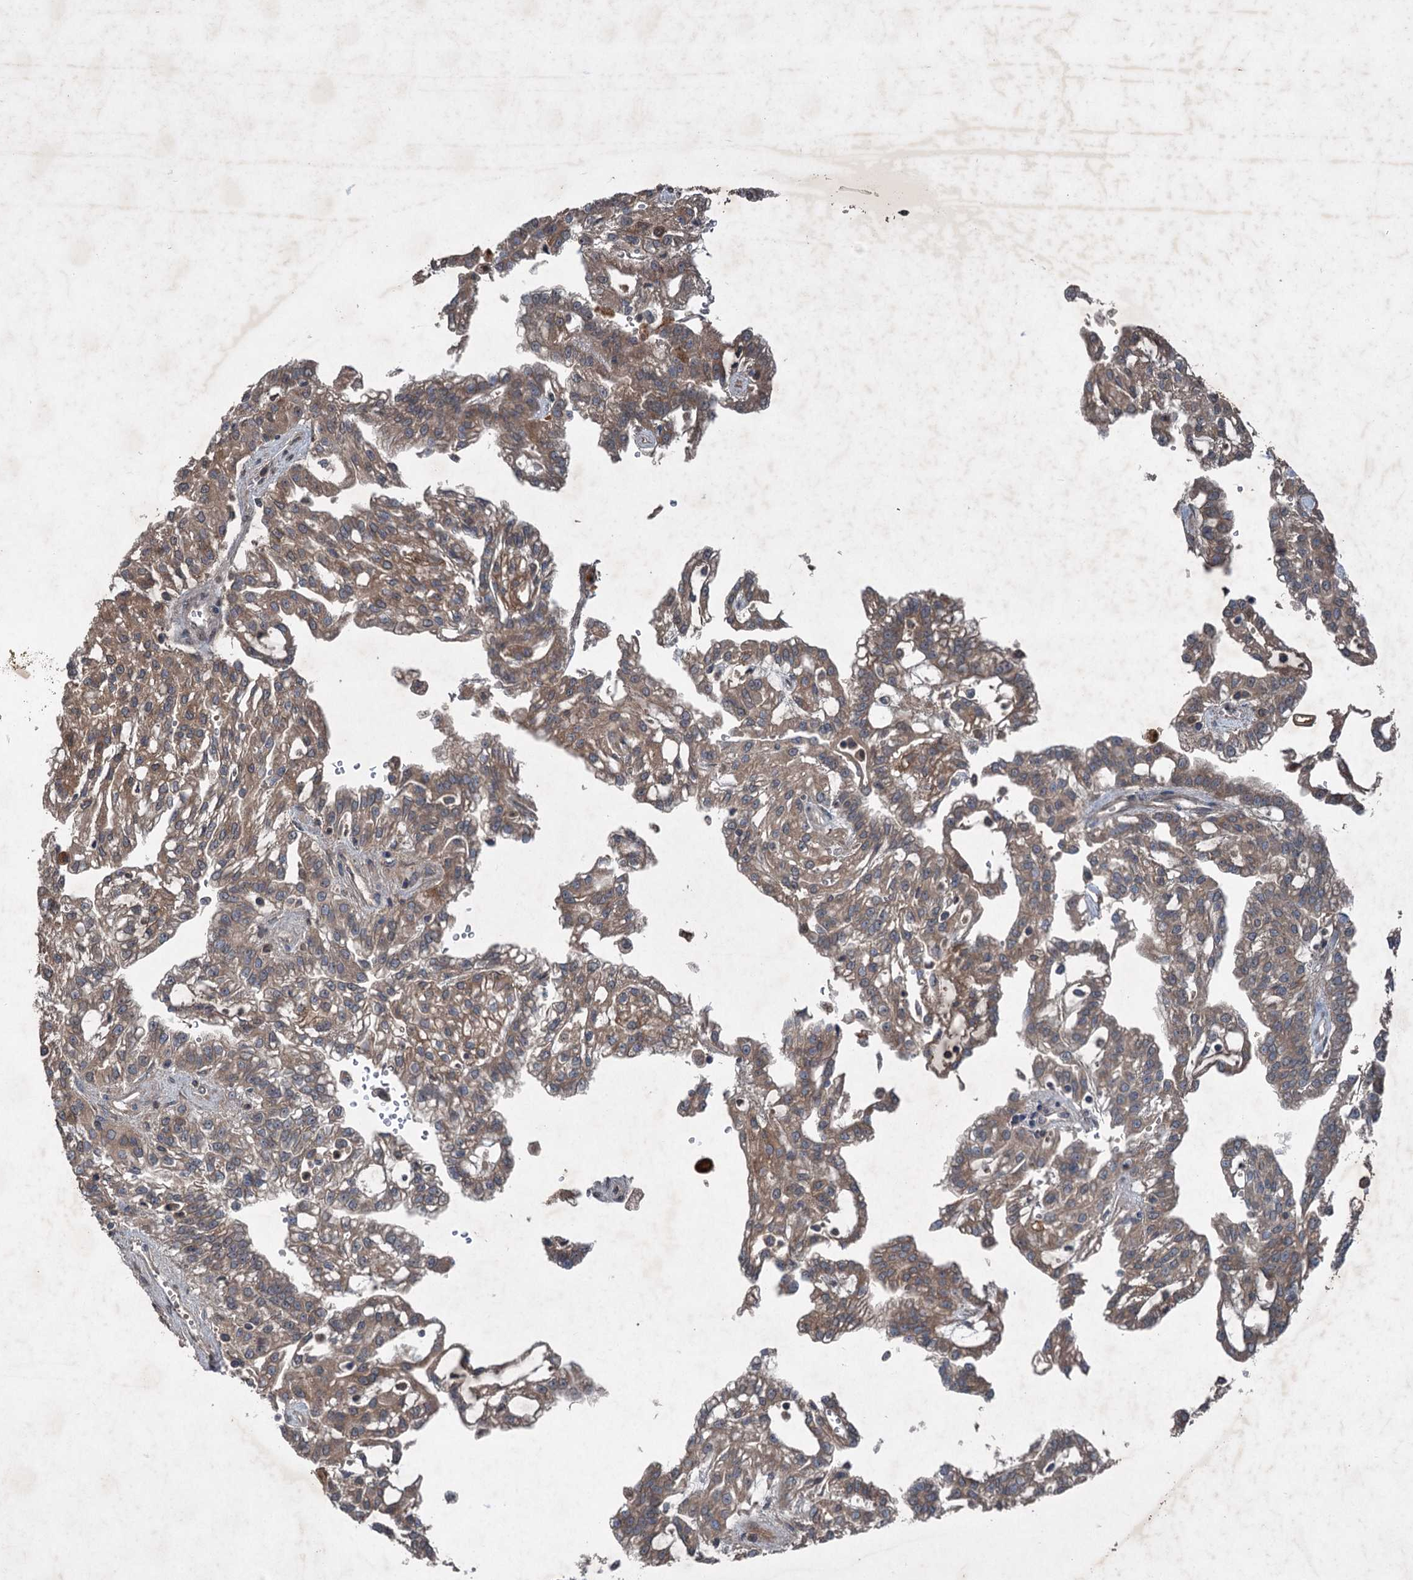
{"staining": {"intensity": "moderate", "quantity": "25%-75%", "location": "cytoplasmic/membranous"}, "tissue": "renal cancer", "cell_type": "Tumor cells", "image_type": "cancer", "snomed": [{"axis": "morphology", "description": "Adenocarcinoma, NOS"}, {"axis": "topography", "description": "Kidney"}], "caption": "Renal adenocarcinoma stained with DAB IHC demonstrates medium levels of moderate cytoplasmic/membranous expression in approximately 25%-75% of tumor cells.", "gene": "ALAS1", "patient": {"sex": "male", "age": 63}}